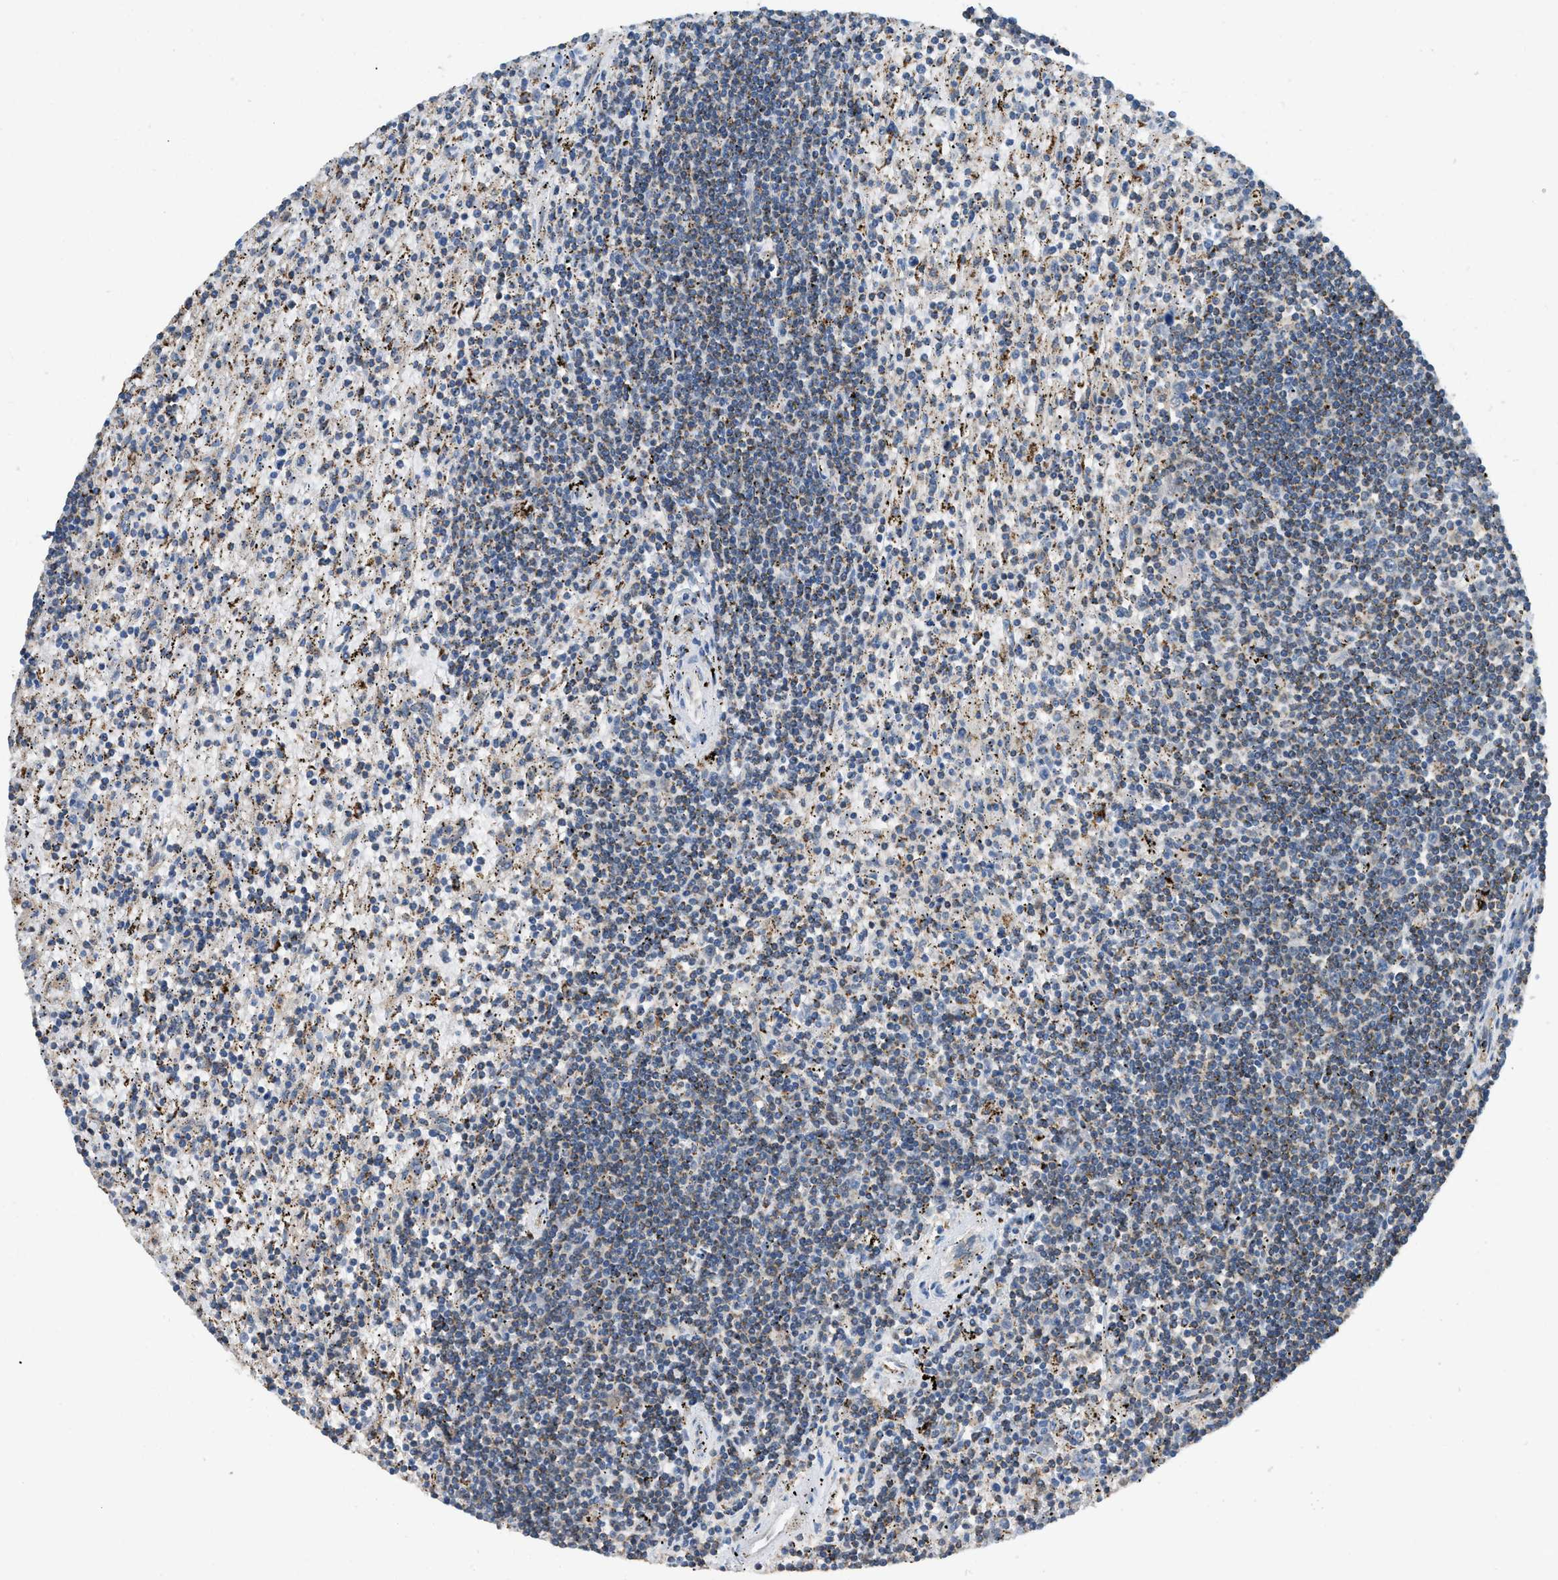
{"staining": {"intensity": "moderate", "quantity": "<25%", "location": "cytoplasmic/membranous"}, "tissue": "lymphoma", "cell_type": "Tumor cells", "image_type": "cancer", "snomed": [{"axis": "morphology", "description": "Malignant lymphoma, non-Hodgkin's type, Low grade"}, {"axis": "topography", "description": "Spleen"}], "caption": "Immunohistochemical staining of human lymphoma displays low levels of moderate cytoplasmic/membranous protein expression in approximately <25% of tumor cells.", "gene": "ETFB", "patient": {"sex": "male", "age": 76}}